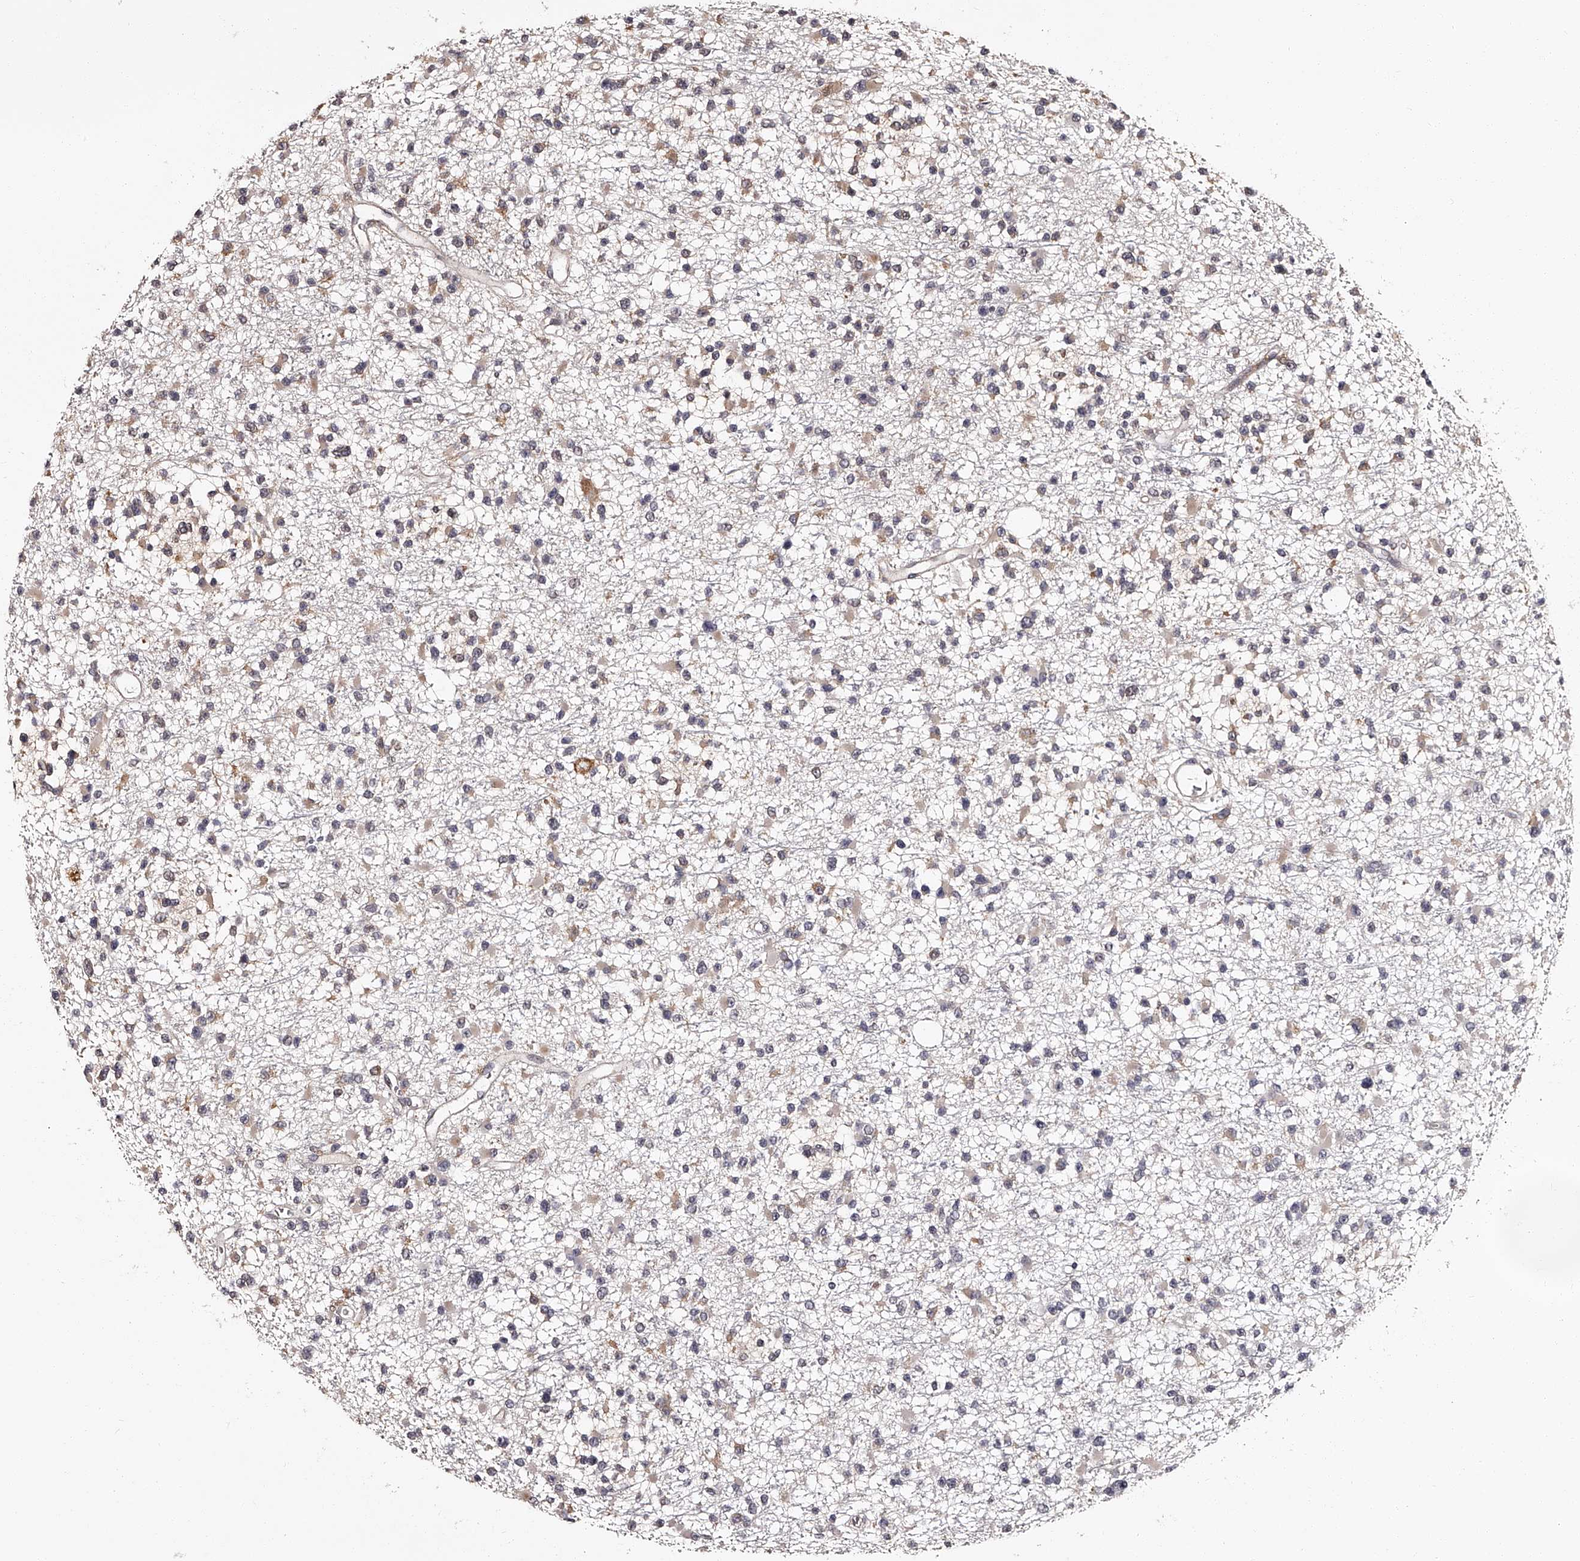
{"staining": {"intensity": "weak", "quantity": "<25%", "location": "cytoplasmic/membranous"}, "tissue": "glioma", "cell_type": "Tumor cells", "image_type": "cancer", "snomed": [{"axis": "morphology", "description": "Glioma, malignant, Low grade"}, {"axis": "topography", "description": "Brain"}], "caption": "This is an immunohistochemistry (IHC) photomicrograph of malignant glioma (low-grade). There is no expression in tumor cells.", "gene": "RSC1A1", "patient": {"sex": "female", "age": 22}}